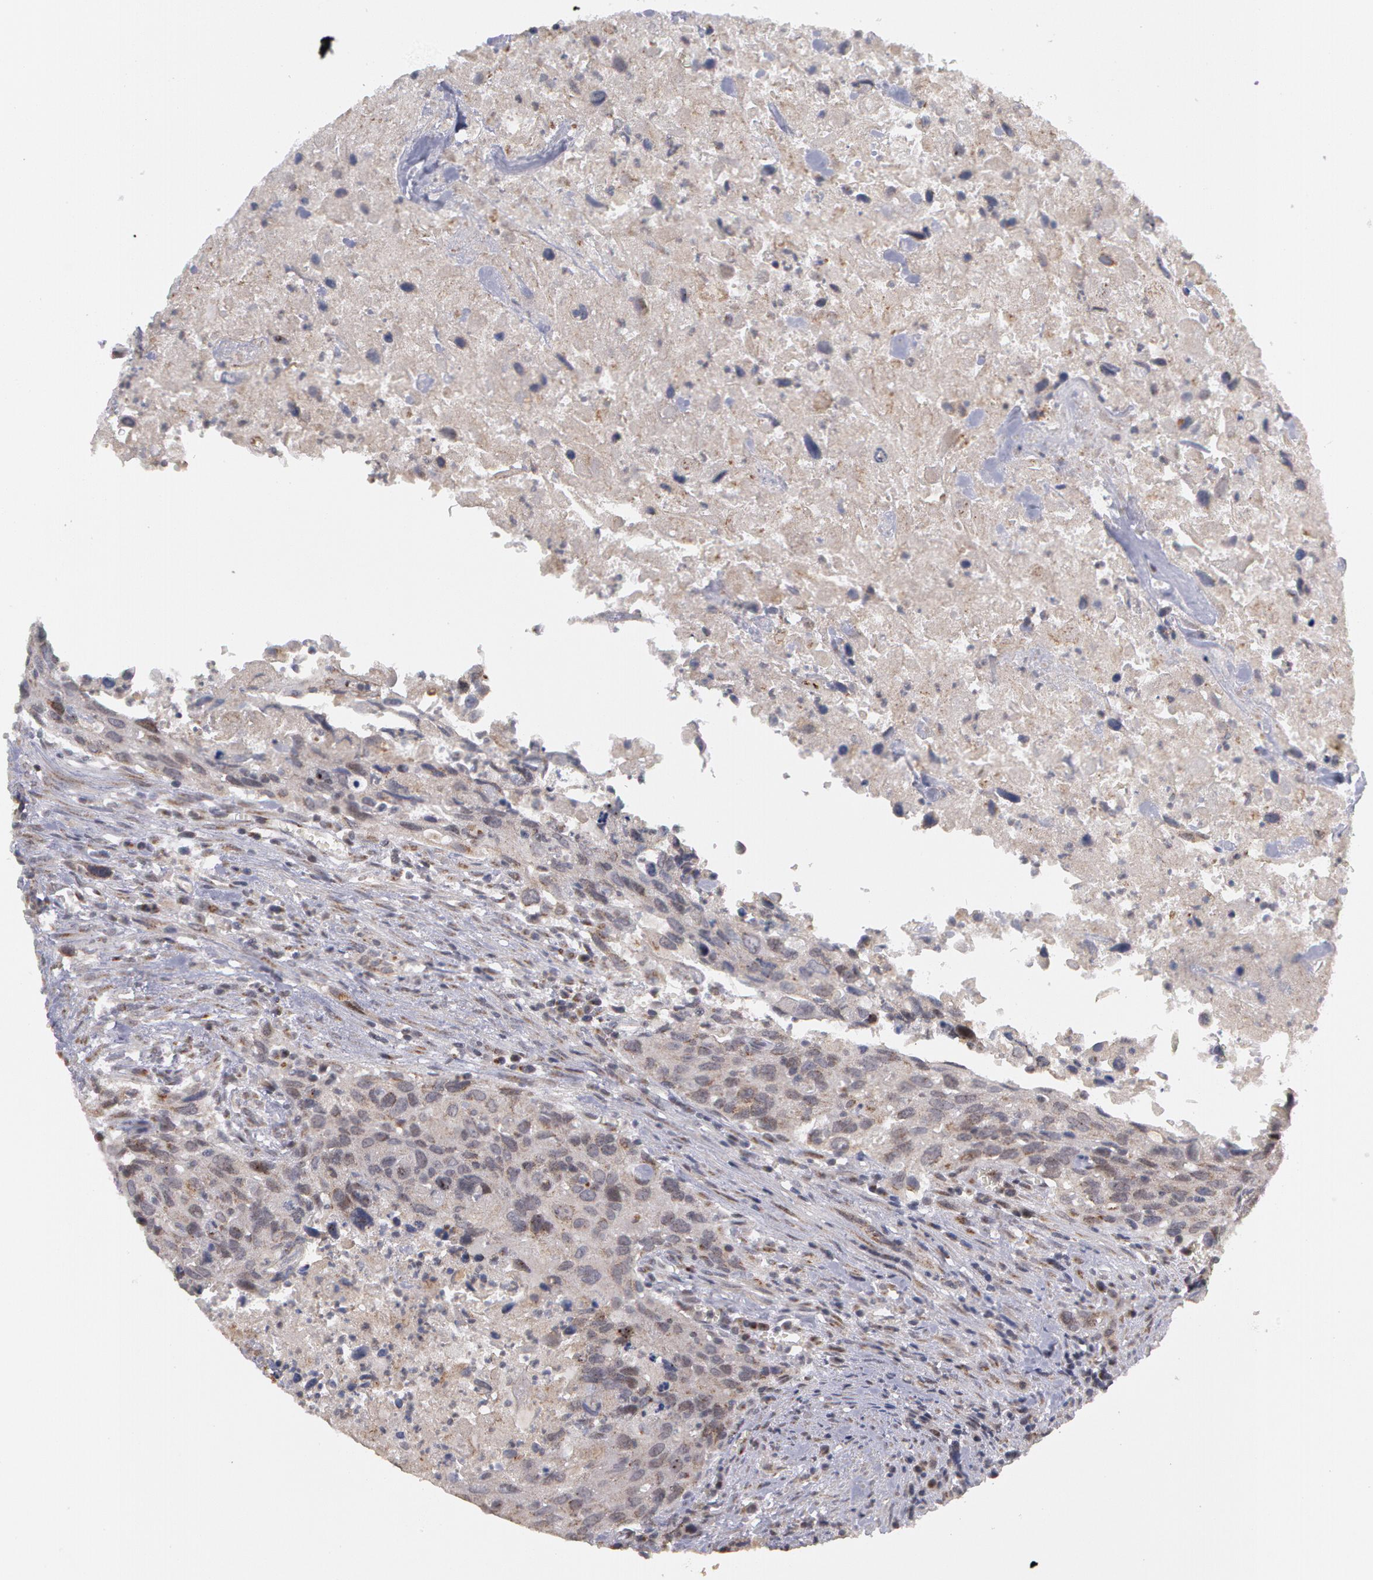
{"staining": {"intensity": "negative", "quantity": "none", "location": "none"}, "tissue": "urothelial cancer", "cell_type": "Tumor cells", "image_type": "cancer", "snomed": [{"axis": "morphology", "description": "Urothelial carcinoma, High grade"}, {"axis": "topography", "description": "Urinary bladder"}], "caption": "A histopathology image of urothelial carcinoma (high-grade) stained for a protein demonstrates no brown staining in tumor cells. (DAB immunohistochemistry visualized using brightfield microscopy, high magnification).", "gene": "STX5", "patient": {"sex": "male", "age": 71}}